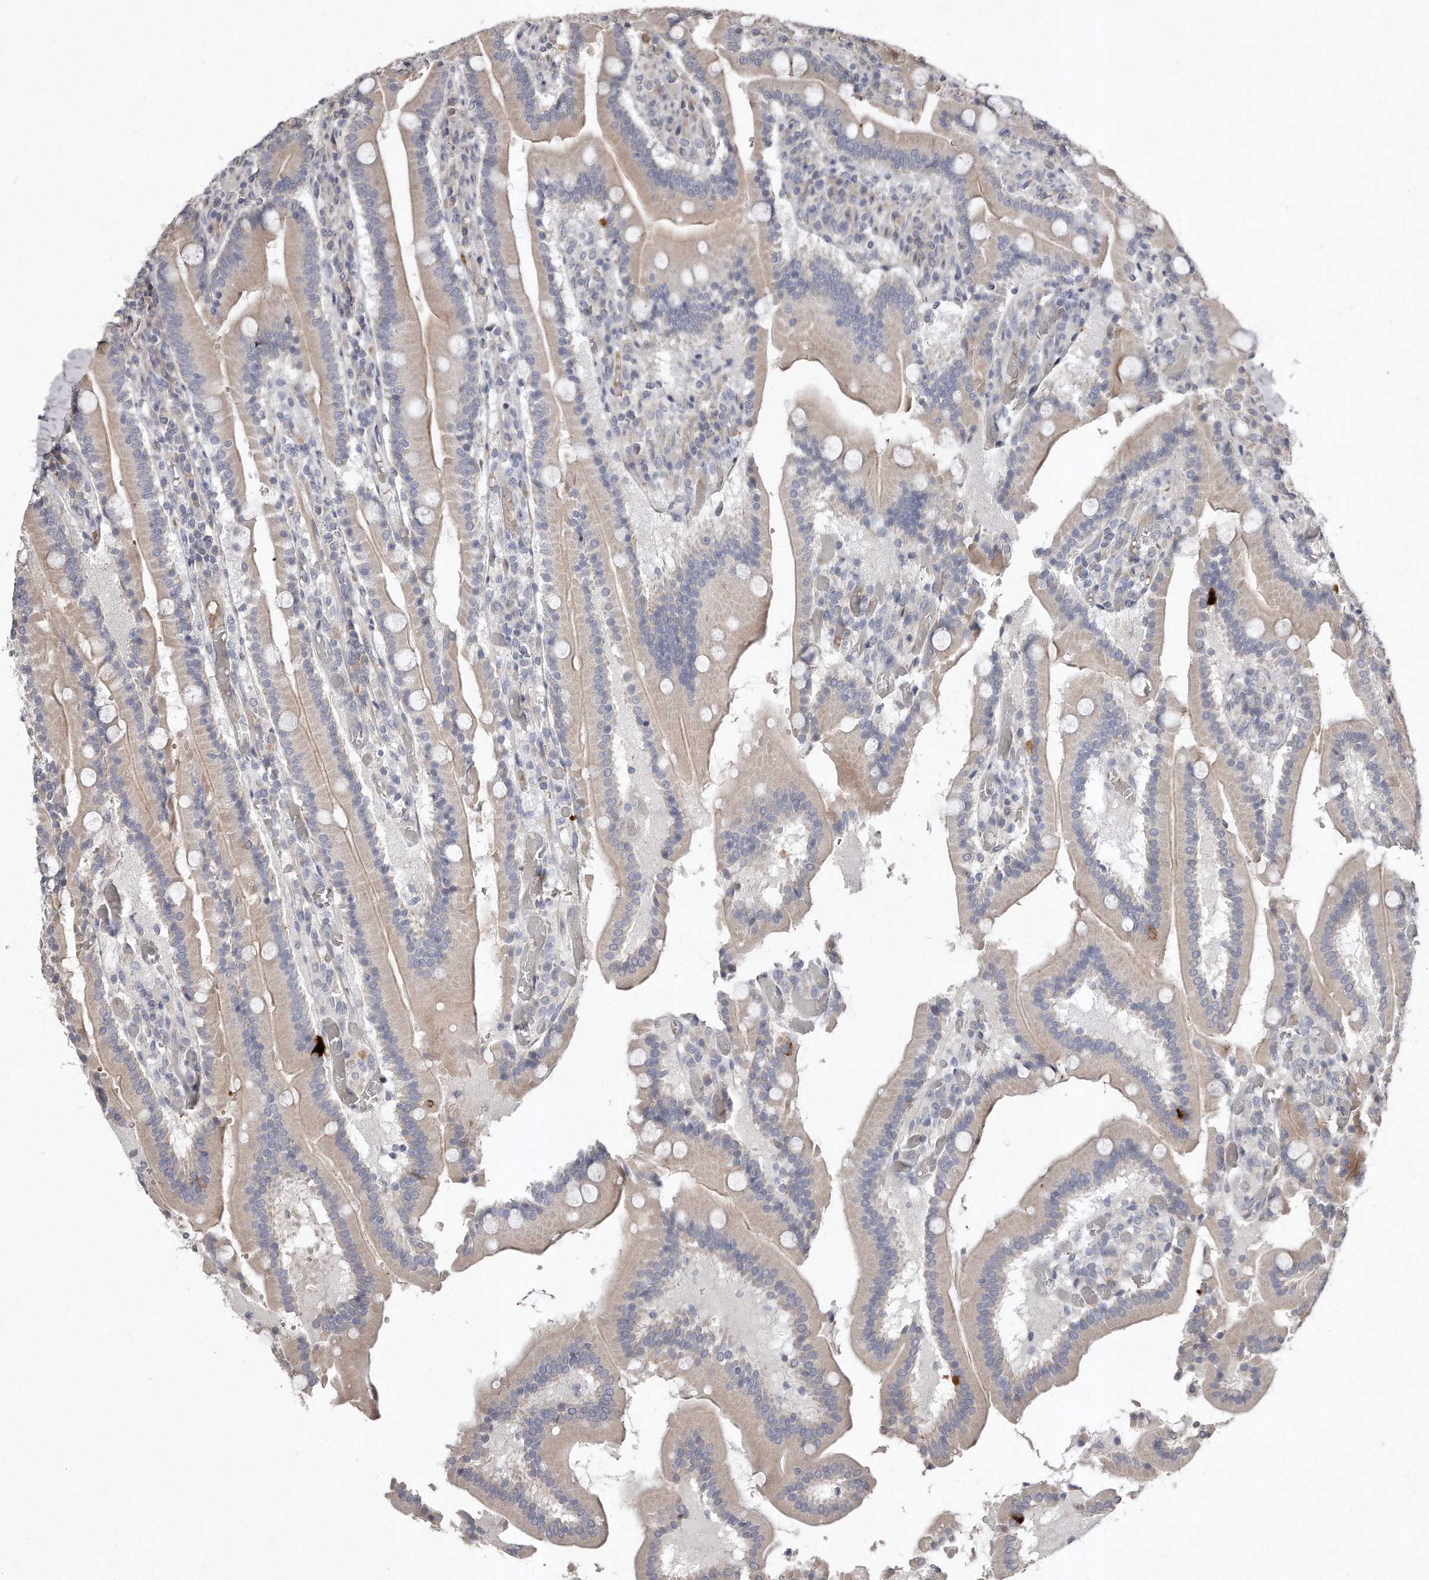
{"staining": {"intensity": "weak", "quantity": "25%-75%", "location": "cytoplasmic/membranous"}, "tissue": "duodenum", "cell_type": "Glandular cells", "image_type": "normal", "snomed": [{"axis": "morphology", "description": "Normal tissue, NOS"}, {"axis": "topography", "description": "Duodenum"}], "caption": "Weak cytoplasmic/membranous staining is seen in about 25%-75% of glandular cells in normal duodenum.", "gene": "TECR", "patient": {"sex": "female", "age": 62}}